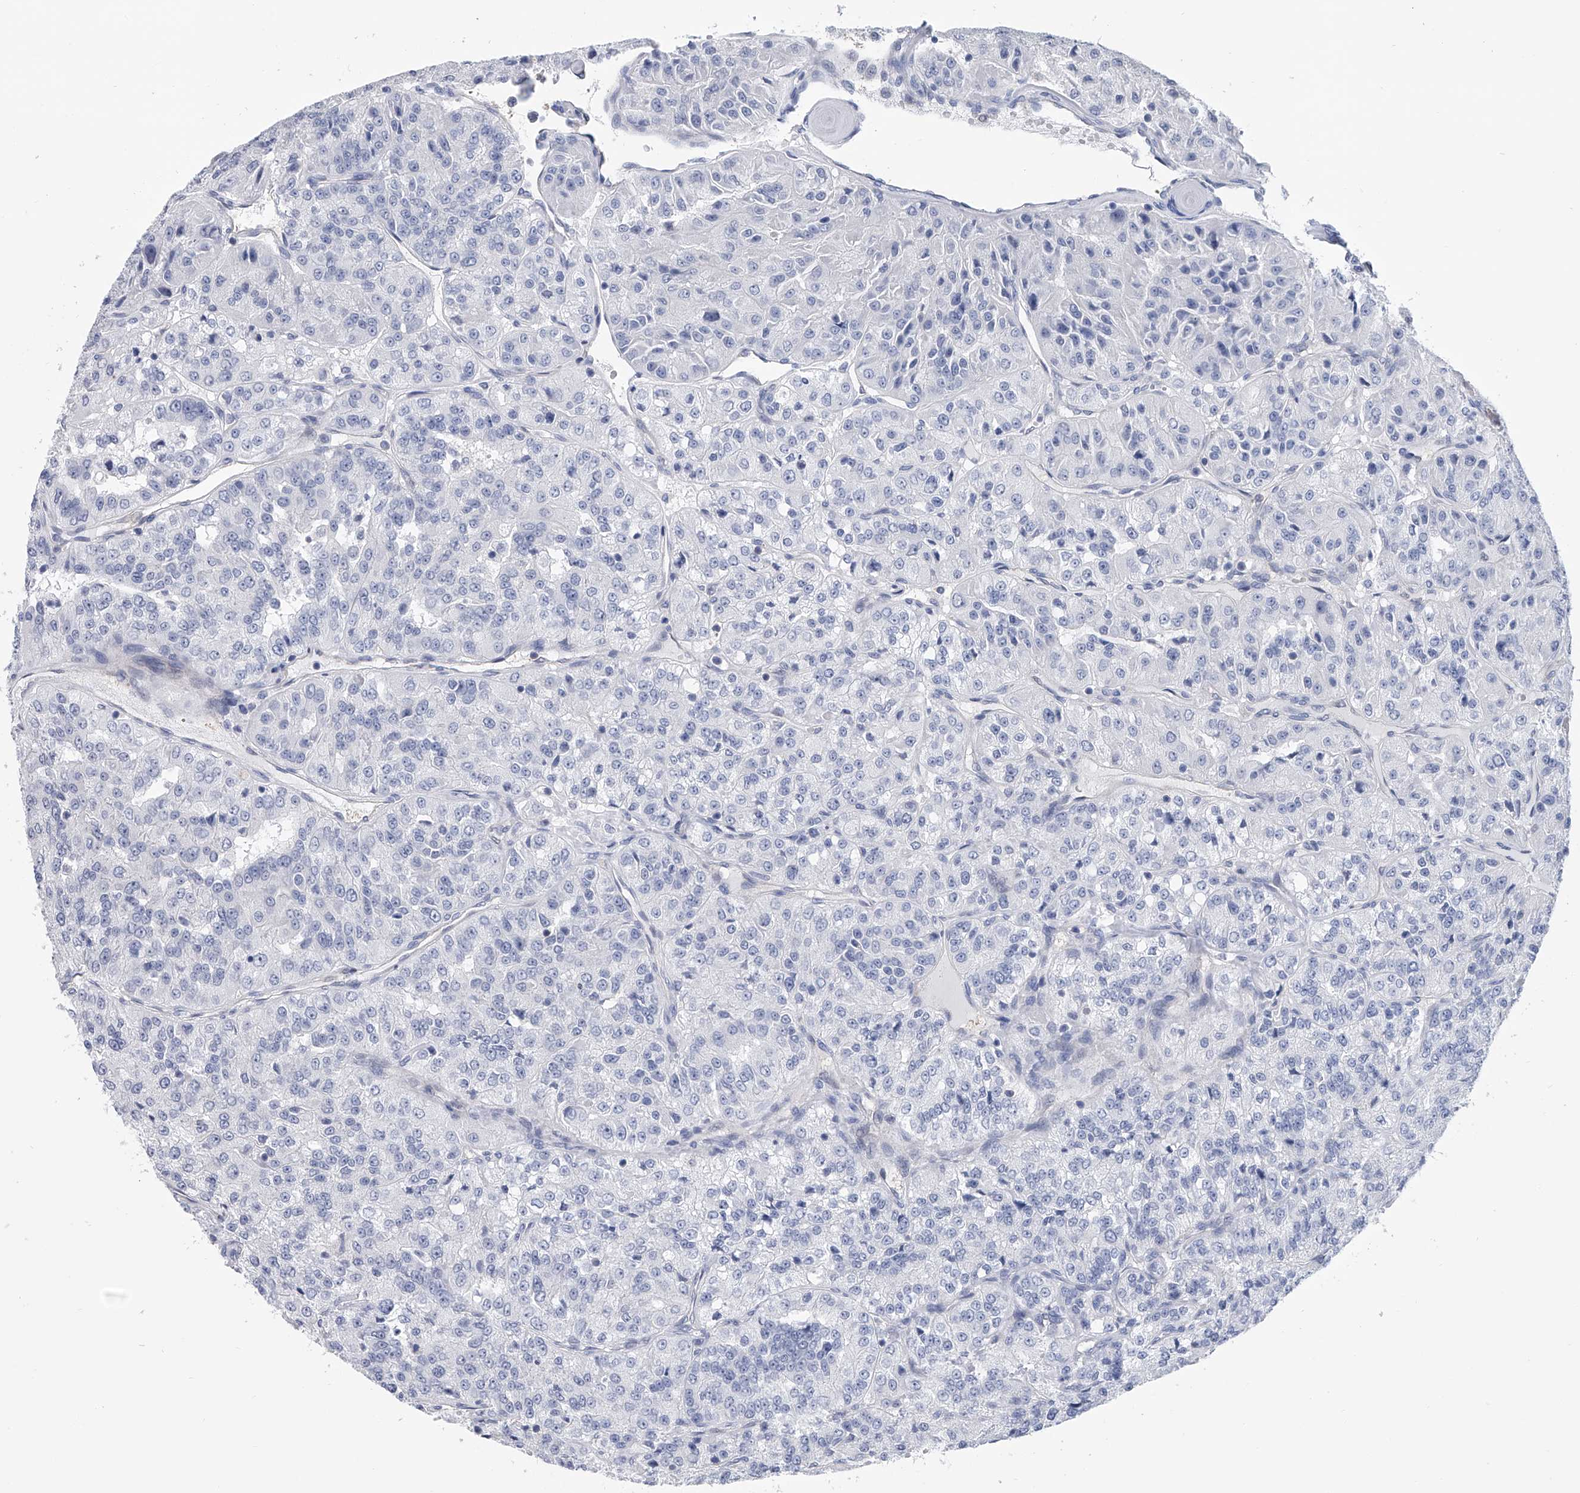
{"staining": {"intensity": "negative", "quantity": "none", "location": "none"}, "tissue": "renal cancer", "cell_type": "Tumor cells", "image_type": "cancer", "snomed": [{"axis": "morphology", "description": "Adenocarcinoma, NOS"}, {"axis": "topography", "description": "Kidney"}], "caption": "This is an IHC micrograph of human renal cancer. There is no expression in tumor cells.", "gene": "SERPINB9", "patient": {"sex": "female", "age": 63}}